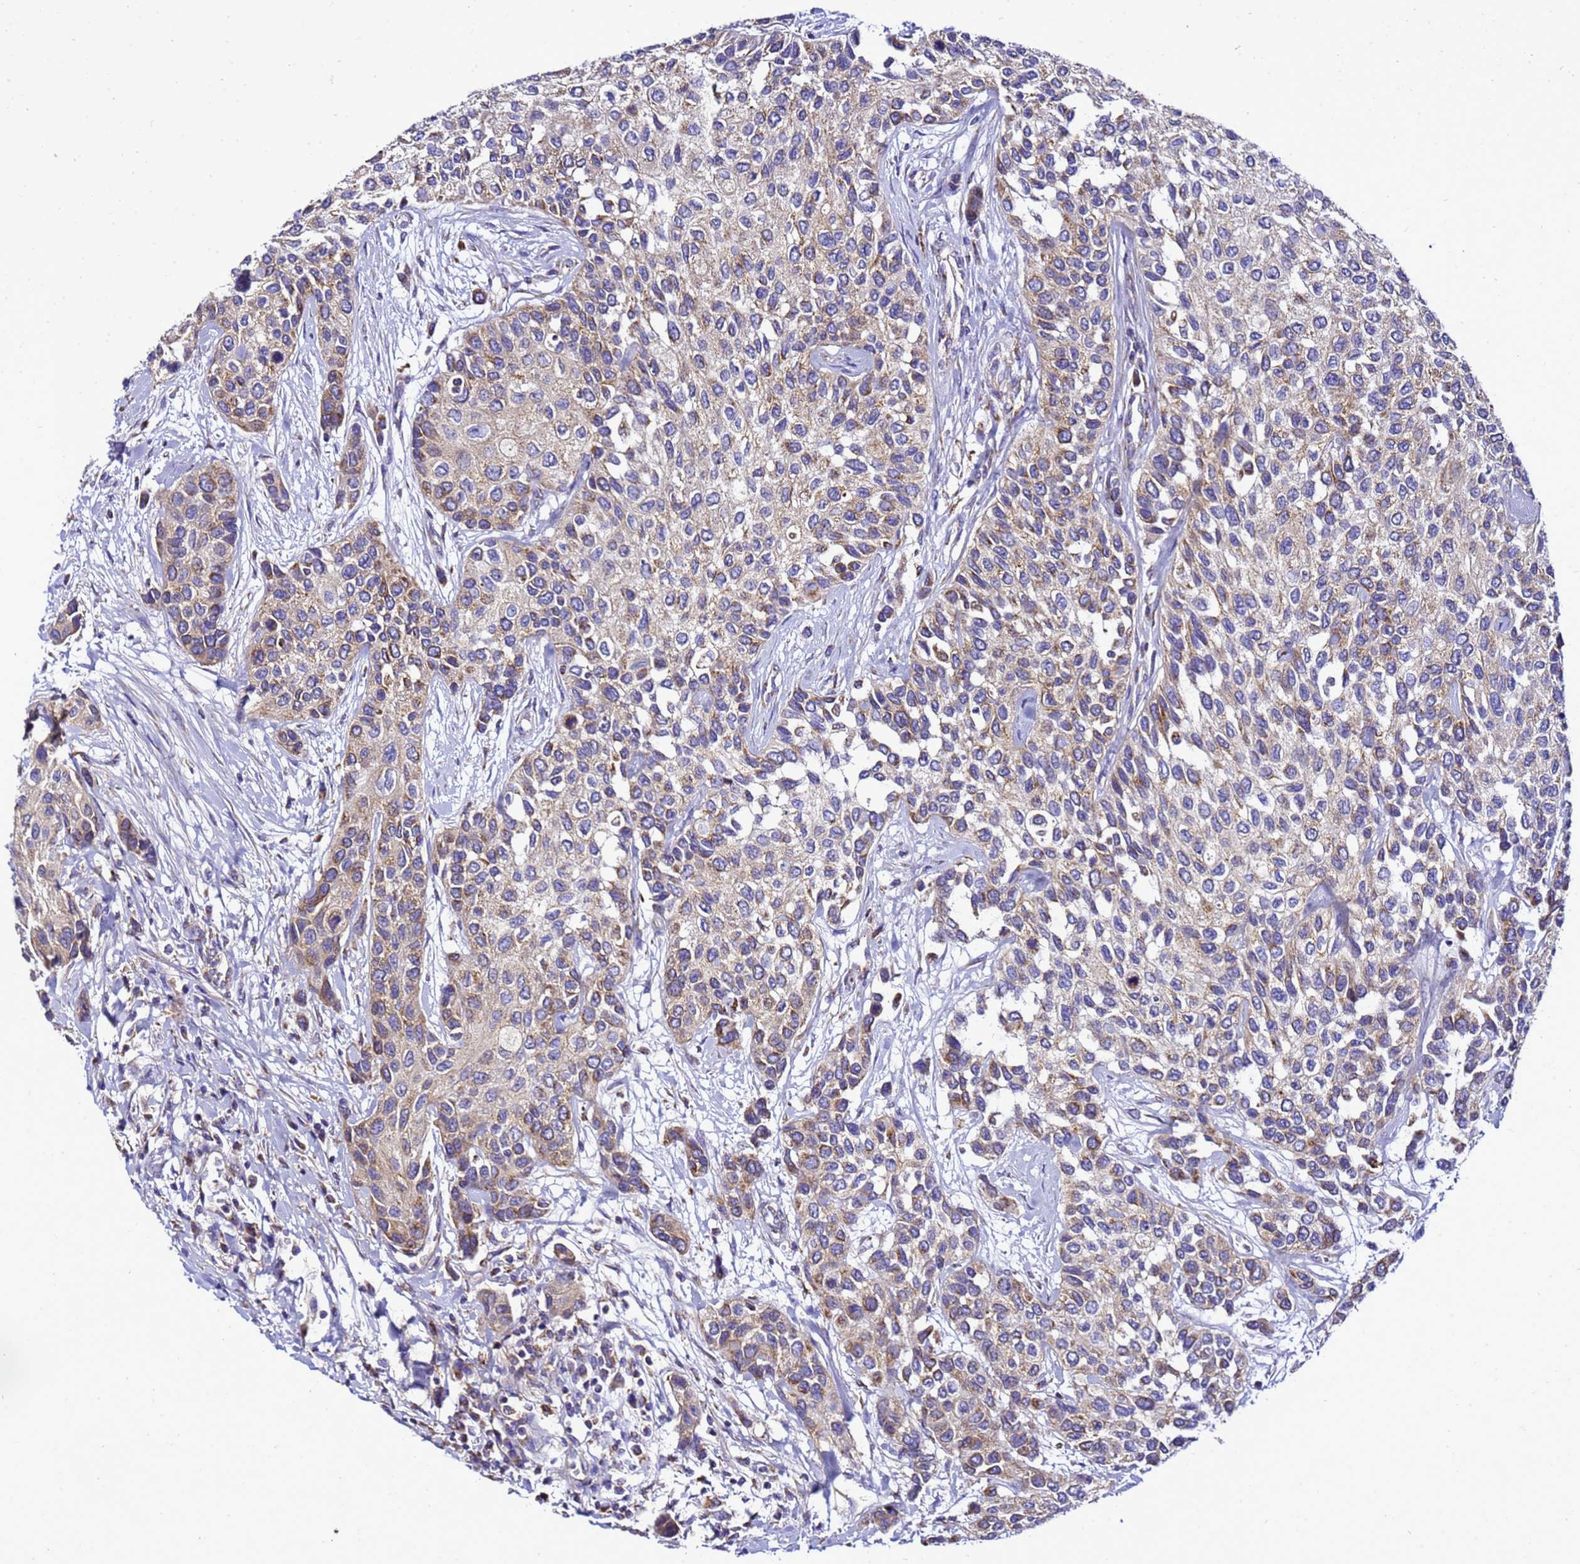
{"staining": {"intensity": "moderate", "quantity": "25%-75%", "location": "cytoplasmic/membranous"}, "tissue": "urothelial cancer", "cell_type": "Tumor cells", "image_type": "cancer", "snomed": [{"axis": "morphology", "description": "Normal tissue, NOS"}, {"axis": "morphology", "description": "Urothelial carcinoma, High grade"}, {"axis": "topography", "description": "Vascular tissue"}, {"axis": "topography", "description": "Urinary bladder"}], "caption": "Urothelial carcinoma (high-grade) stained with immunohistochemistry (IHC) displays moderate cytoplasmic/membranous staining in approximately 25%-75% of tumor cells. Using DAB (brown) and hematoxylin (blue) stains, captured at high magnification using brightfield microscopy.", "gene": "HIGD2A", "patient": {"sex": "female", "age": 56}}